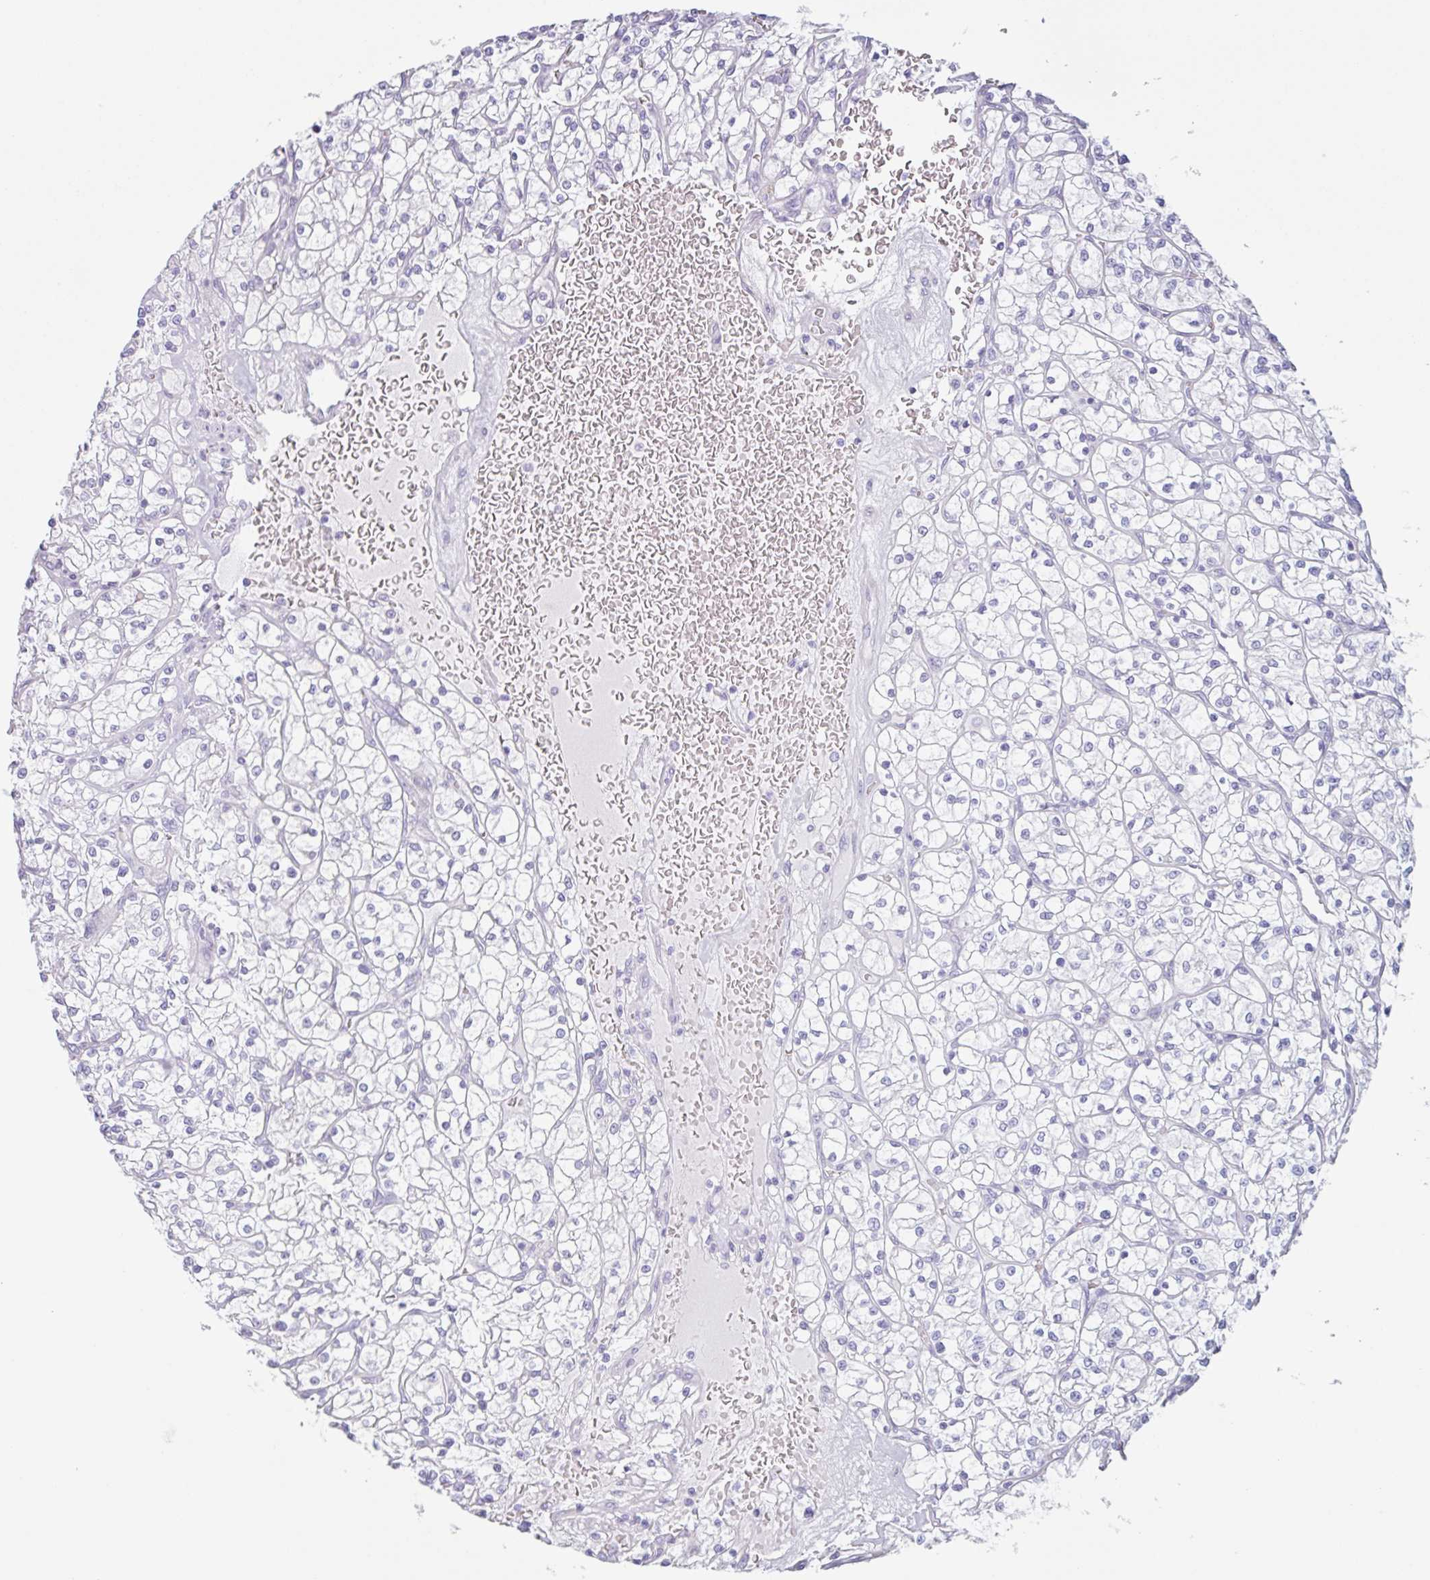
{"staining": {"intensity": "negative", "quantity": "none", "location": "none"}, "tissue": "renal cancer", "cell_type": "Tumor cells", "image_type": "cancer", "snomed": [{"axis": "morphology", "description": "Adenocarcinoma, NOS"}, {"axis": "topography", "description": "Kidney"}], "caption": "Adenocarcinoma (renal) was stained to show a protein in brown. There is no significant expression in tumor cells.", "gene": "MYH10", "patient": {"sex": "female", "age": 64}}